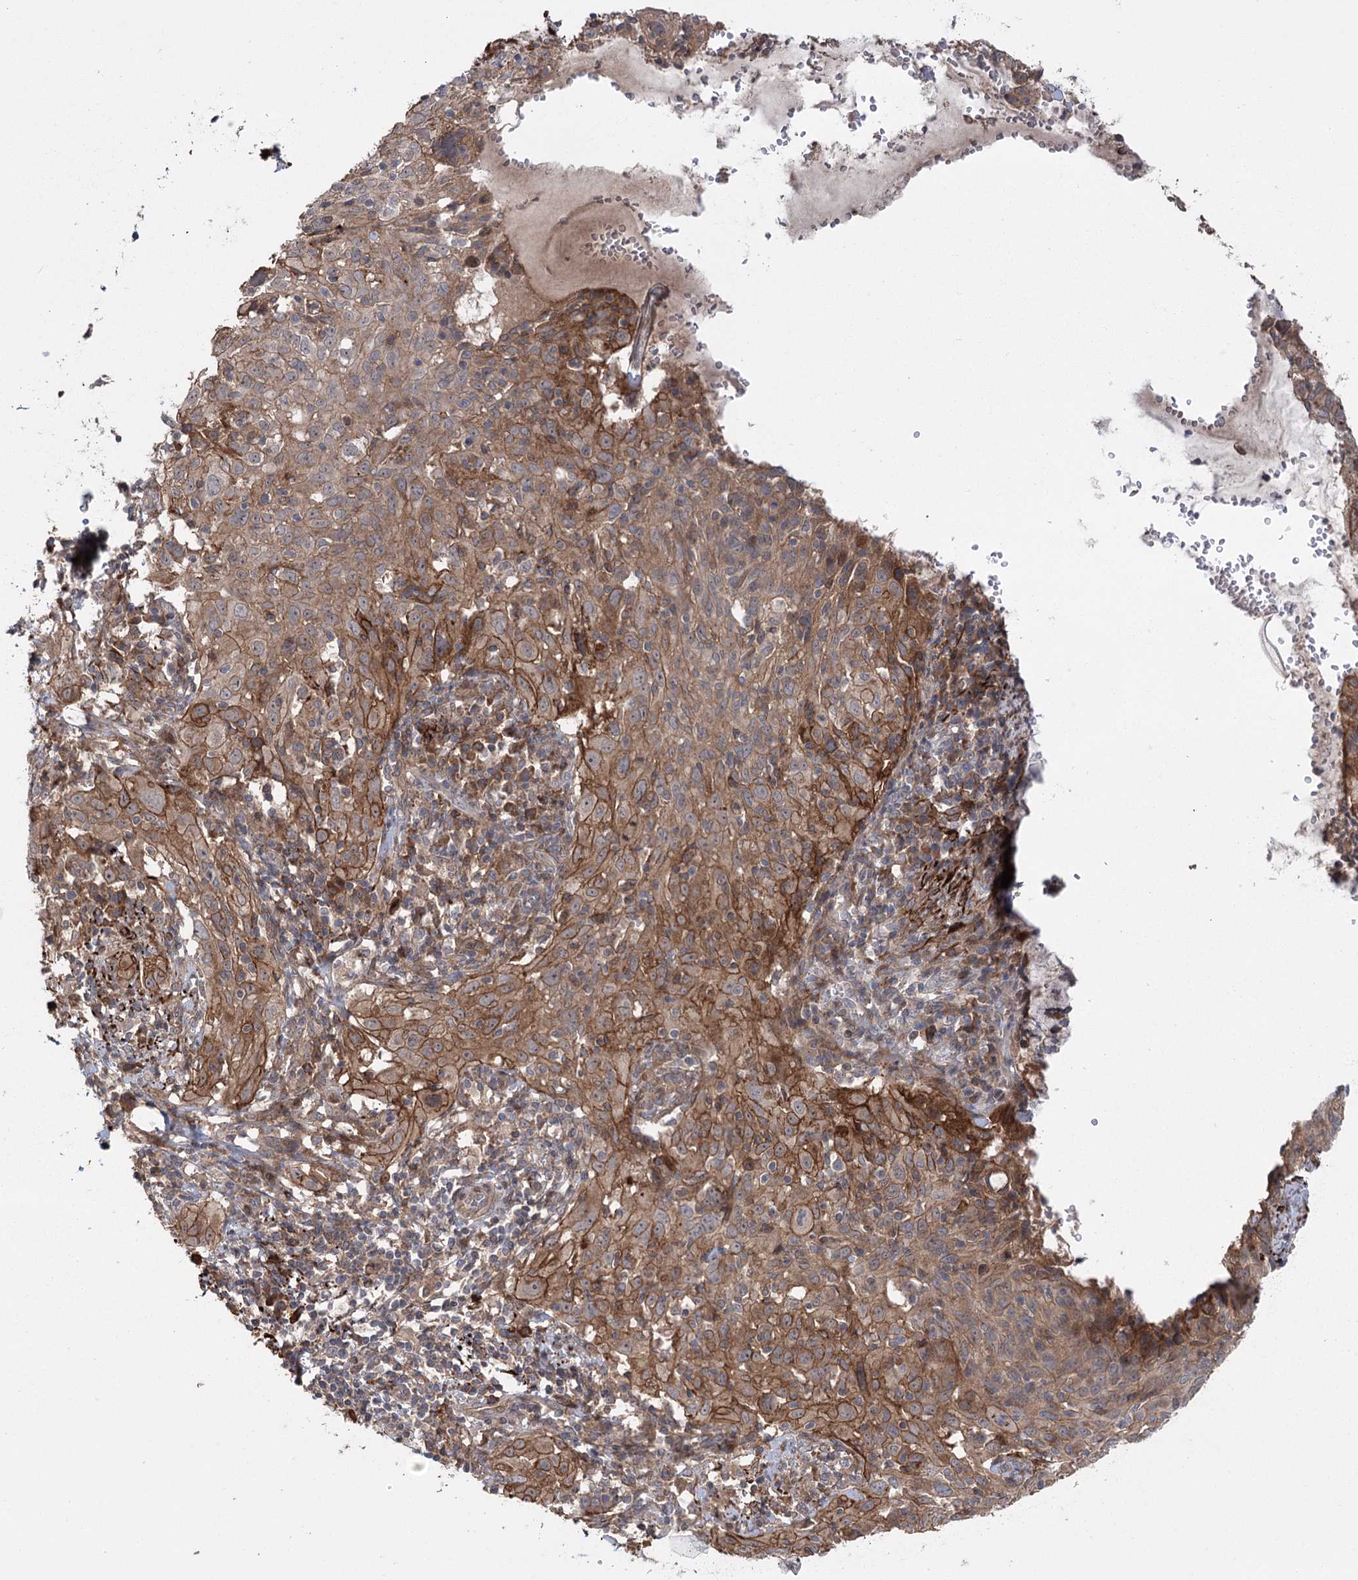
{"staining": {"intensity": "moderate", "quantity": ">75%", "location": "cytoplasmic/membranous"}, "tissue": "cervical cancer", "cell_type": "Tumor cells", "image_type": "cancer", "snomed": [{"axis": "morphology", "description": "Squamous cell carcinoma, NOS"}, {"axis": "topography", "description": "Cervix"}], "caption": "Tumor cells display medium levels of moderate cytoplasmic/membranous positivity in about >75% of cells in human cervical cancer (squamous cell carcinoma). The protein is shown in brown color, while the nuclei are stained blue.", "gene": "KCNN2", "patient": {"sex": "female", "age": 31}}